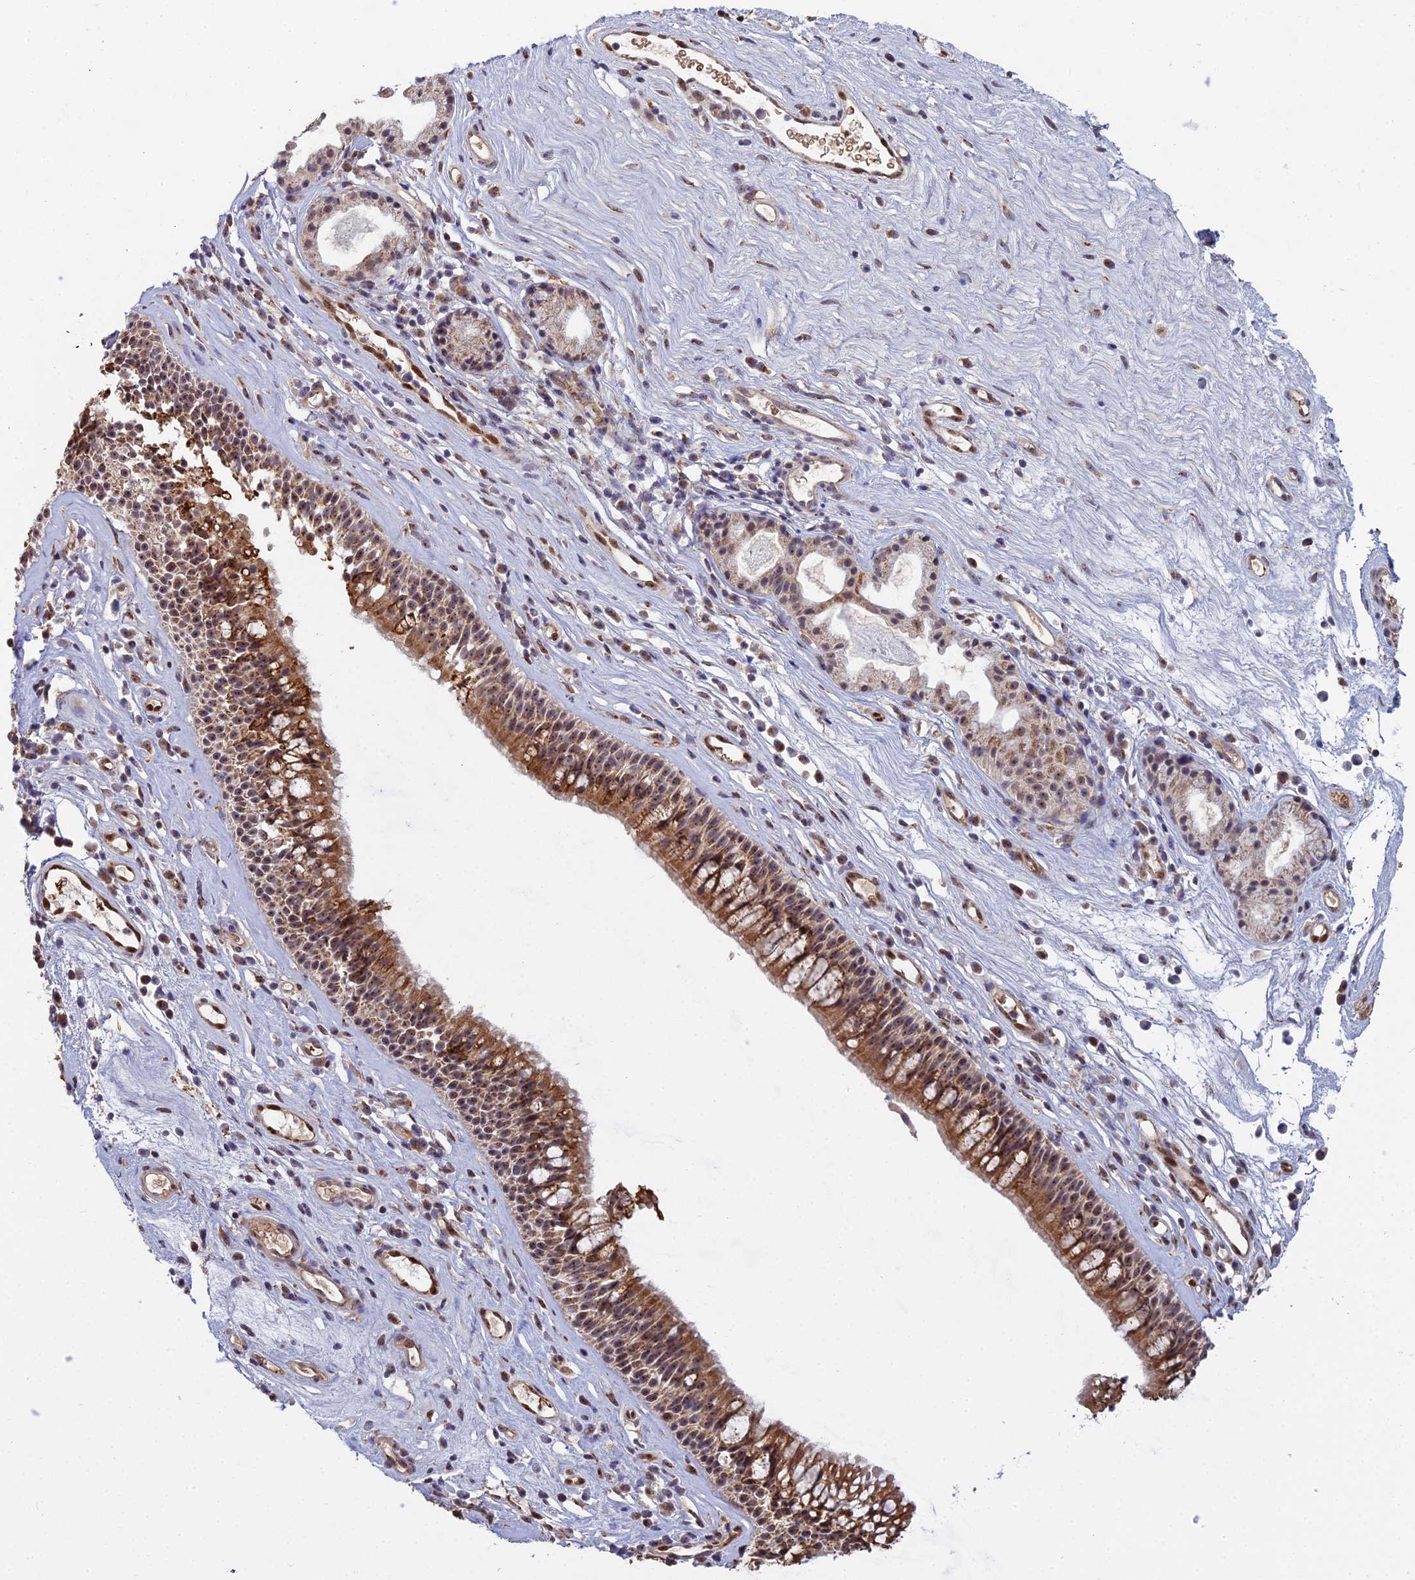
{"staining": {"intensity": "moderate", "quantity": ">75%", "location": "cytoplasmic/membranous"}, "tissue": "nasopharynx", "cell_type": "Respiratory epithelial cells", "image_type": "normal", "snomed": [{"axis": "morphology", "description": "Normal tissue, NOS"}, {"axis": "morphology", "description": "Inflammation, NOS"}, {"axis": "morphology", "description": "Malignant melanoma, Metastatic site"}, {"axis": "topography", "description": "Nasopharynx"}], "caption": "Respiratory epithelial cells exhibit medium levels of moderate cytoplasmic/membranous expression in about >75% of cells in normal nasopharynx. (IHC, brightfield microscopy, high magnification).", "gene": "MEOX1", "patient": {"sex": "male", "age": 70}}